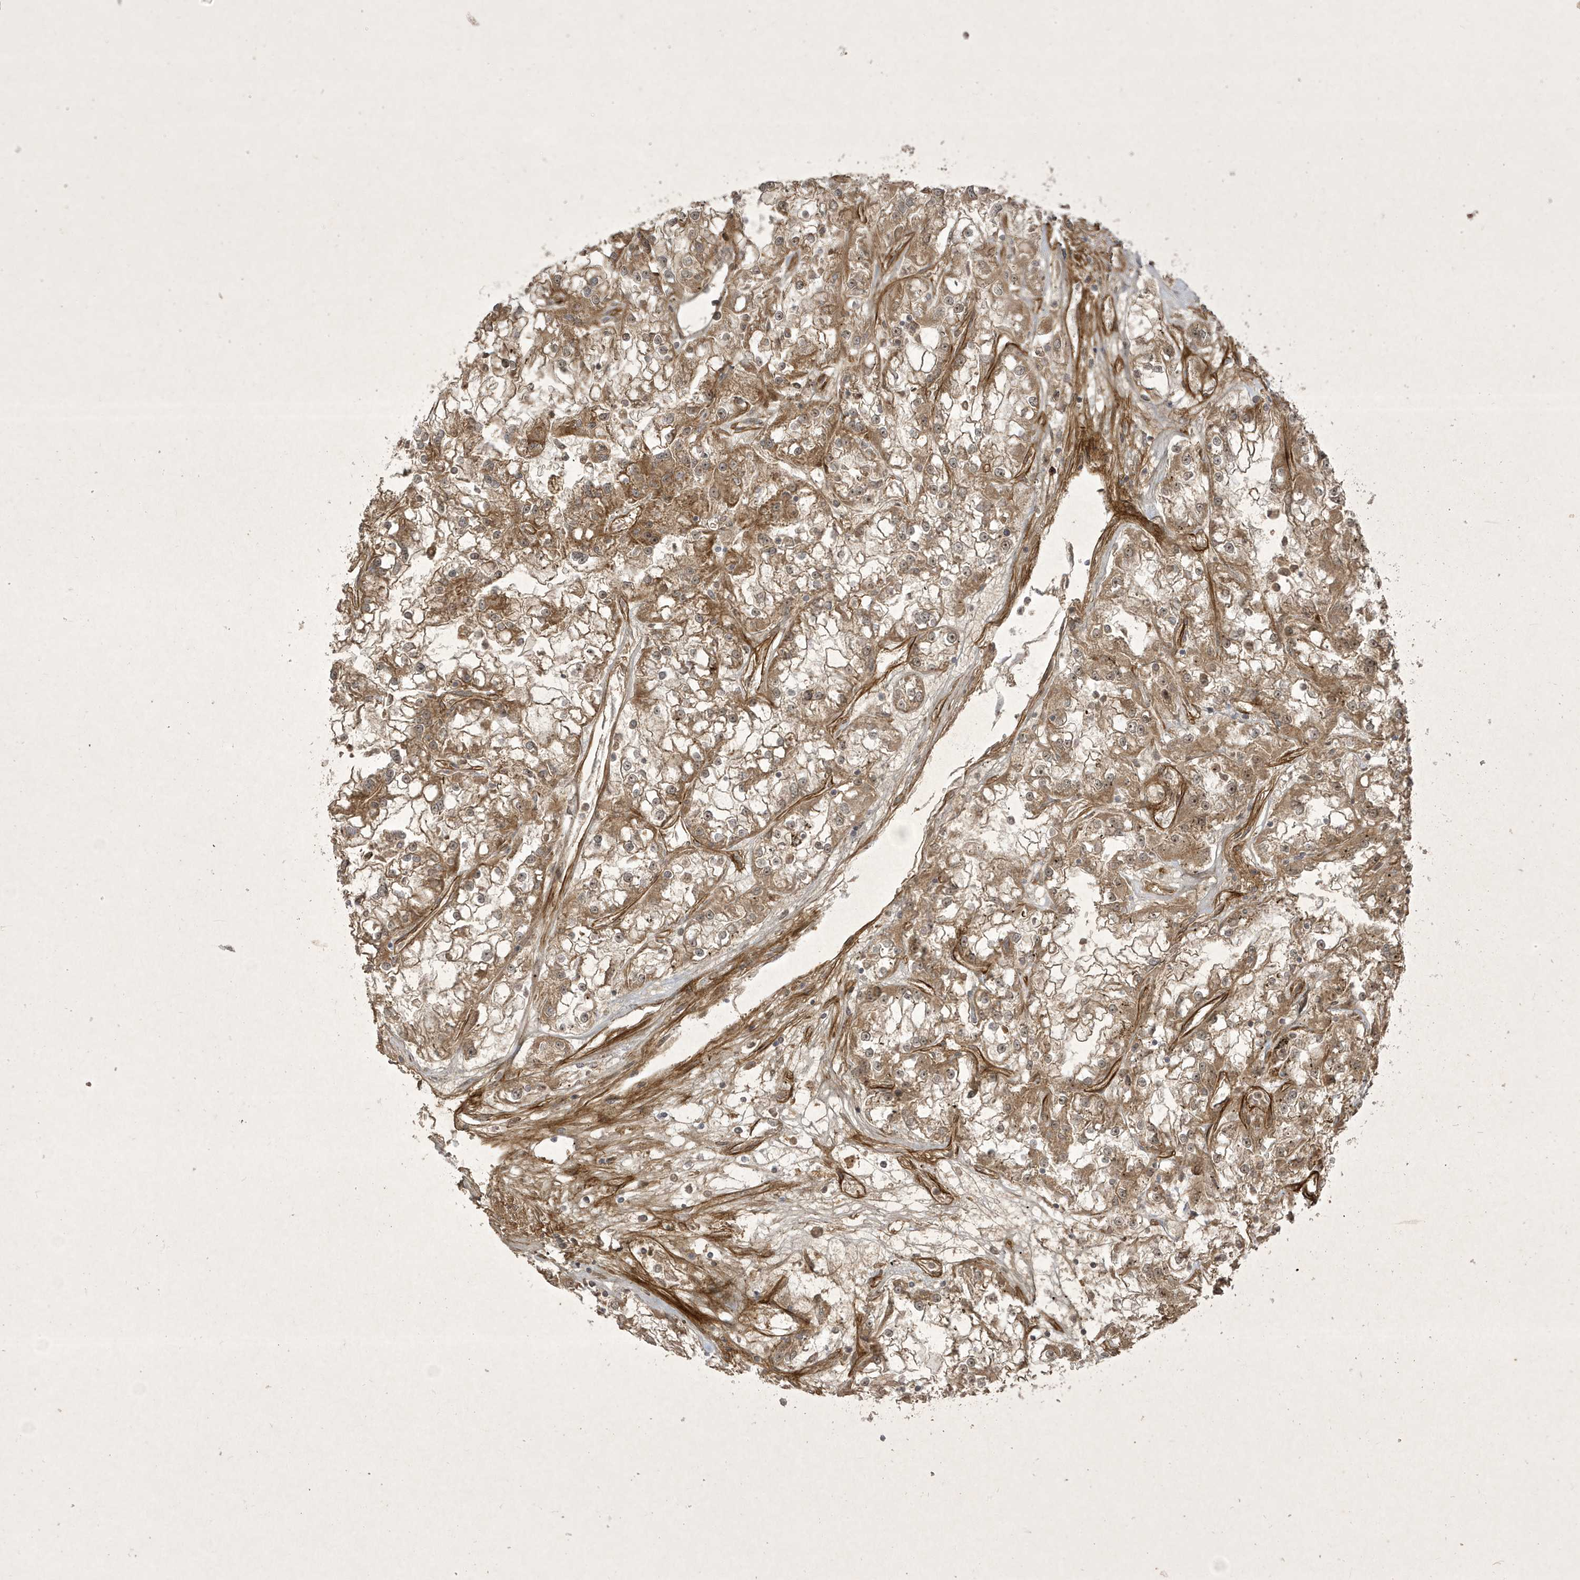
{"staining": {"intensity": "moderate", "quantity": "25%-75%", "location": "cytoplasmic/membranous,nuclear"}, "tissue": "renal cancer", "cell_type": "Tumor cells", "image_type": "cancer", "snomed": [{"axis": "morphology", "description": "Adenocarcinoma, NOS"}, {"axis": "topography", "description": "Kidney"}], "caption": "Renal cancer (adenocarcinoma) stained with a brown dye reveals moderate cytoplasmic/membranous and nuclear positive expression in approximately 25%-75% of tumor cells.", "gene": "FAM83C", "patient": {"sex": "female", "age": 52}}